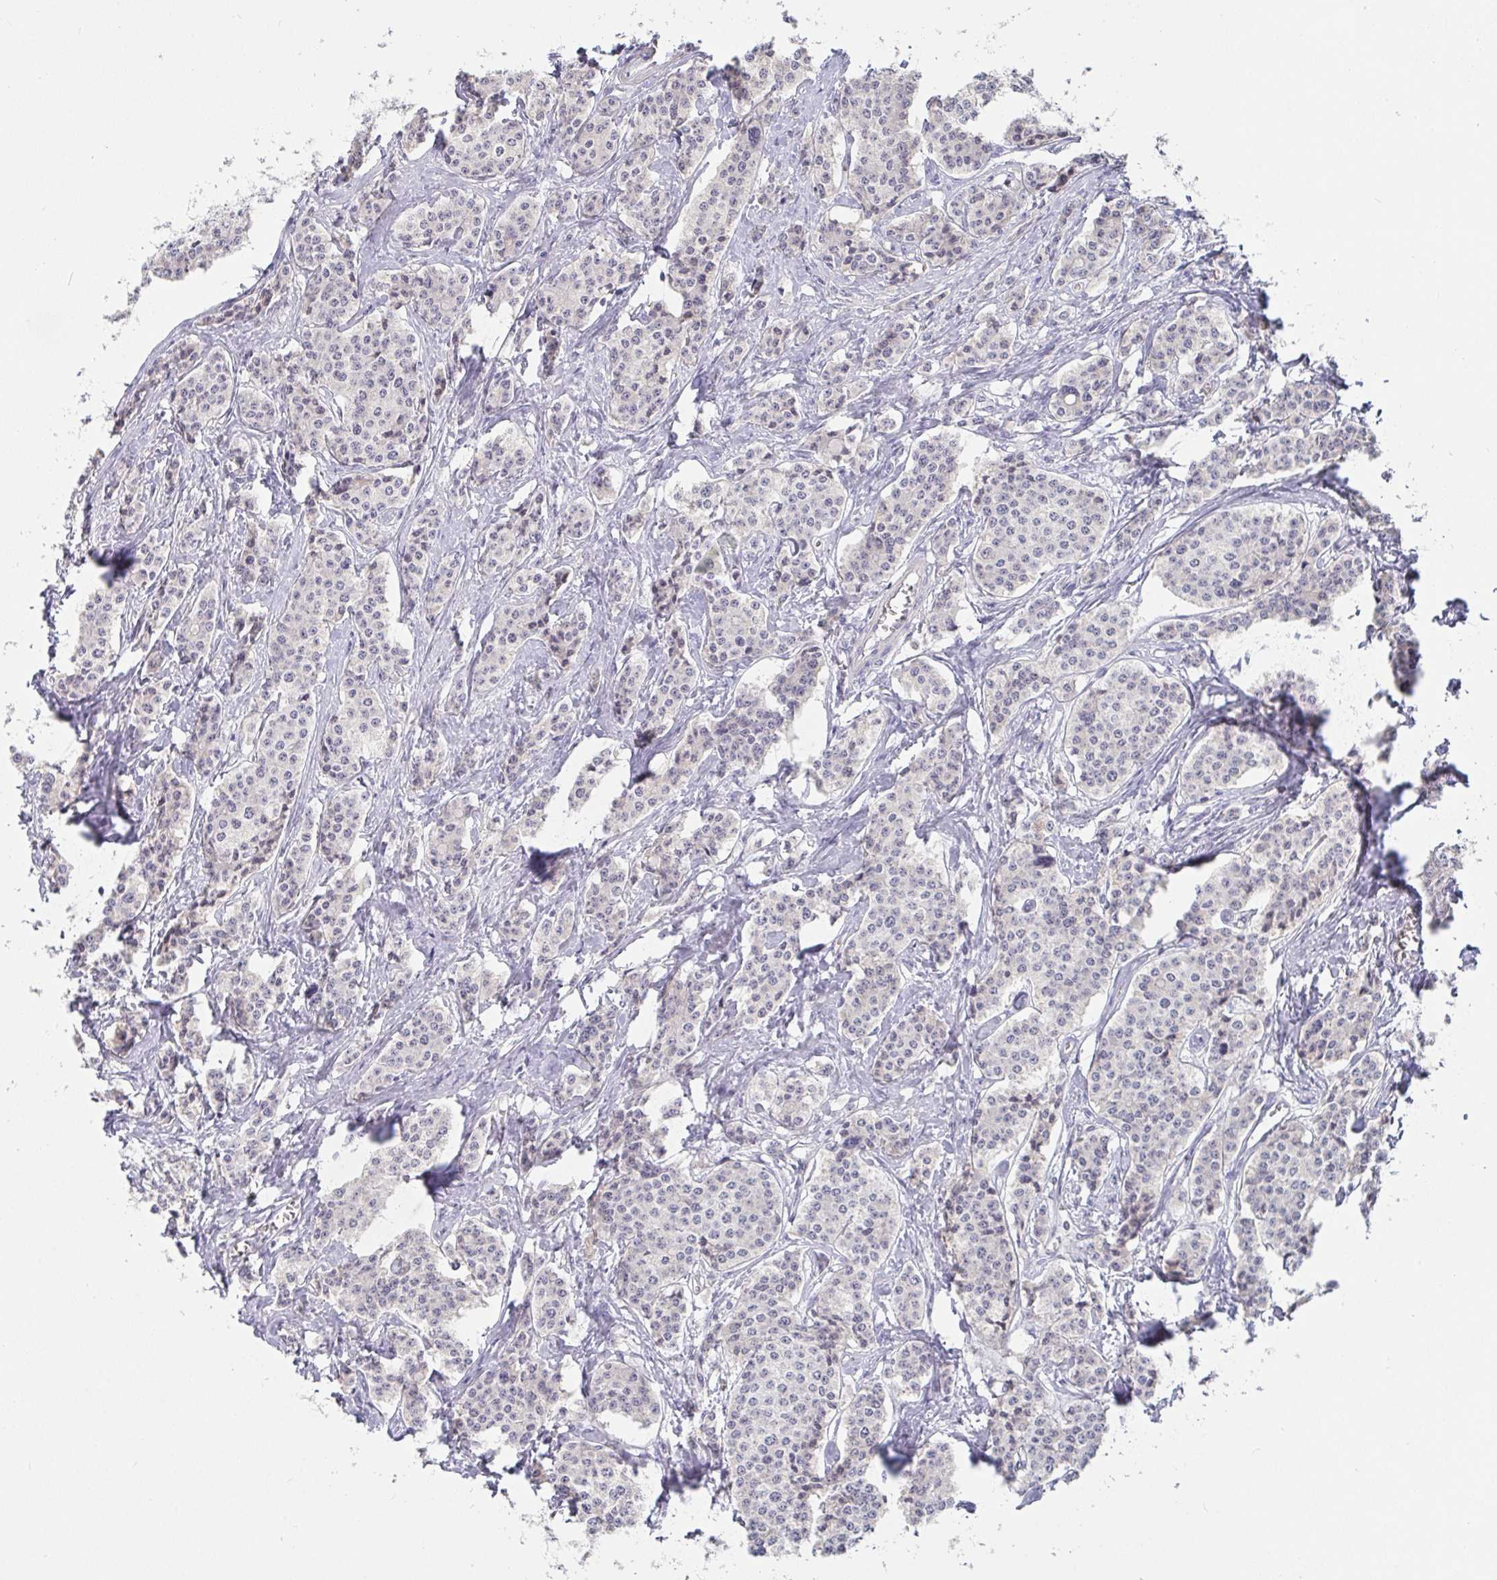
{"staining": {"intensity": "negative", "quantity": "none", "location": "none"}, "tissue": "carcinoid", "cell_type": "Tumor cells", "image_type": "cancer", "snomed": [{"axis": "morphology", "description": "Carcinoid, malignant, NOS"}, {"axis": "topography", "description": "Small intestine"}], "caption": "Immunohistochemistry (IHC) image of malignant carcinoid stained for a protein (brown), which exhibits no staining in tumor cells.", "gene": "MYC", "patient": {"sex": "female", "age": 64}}